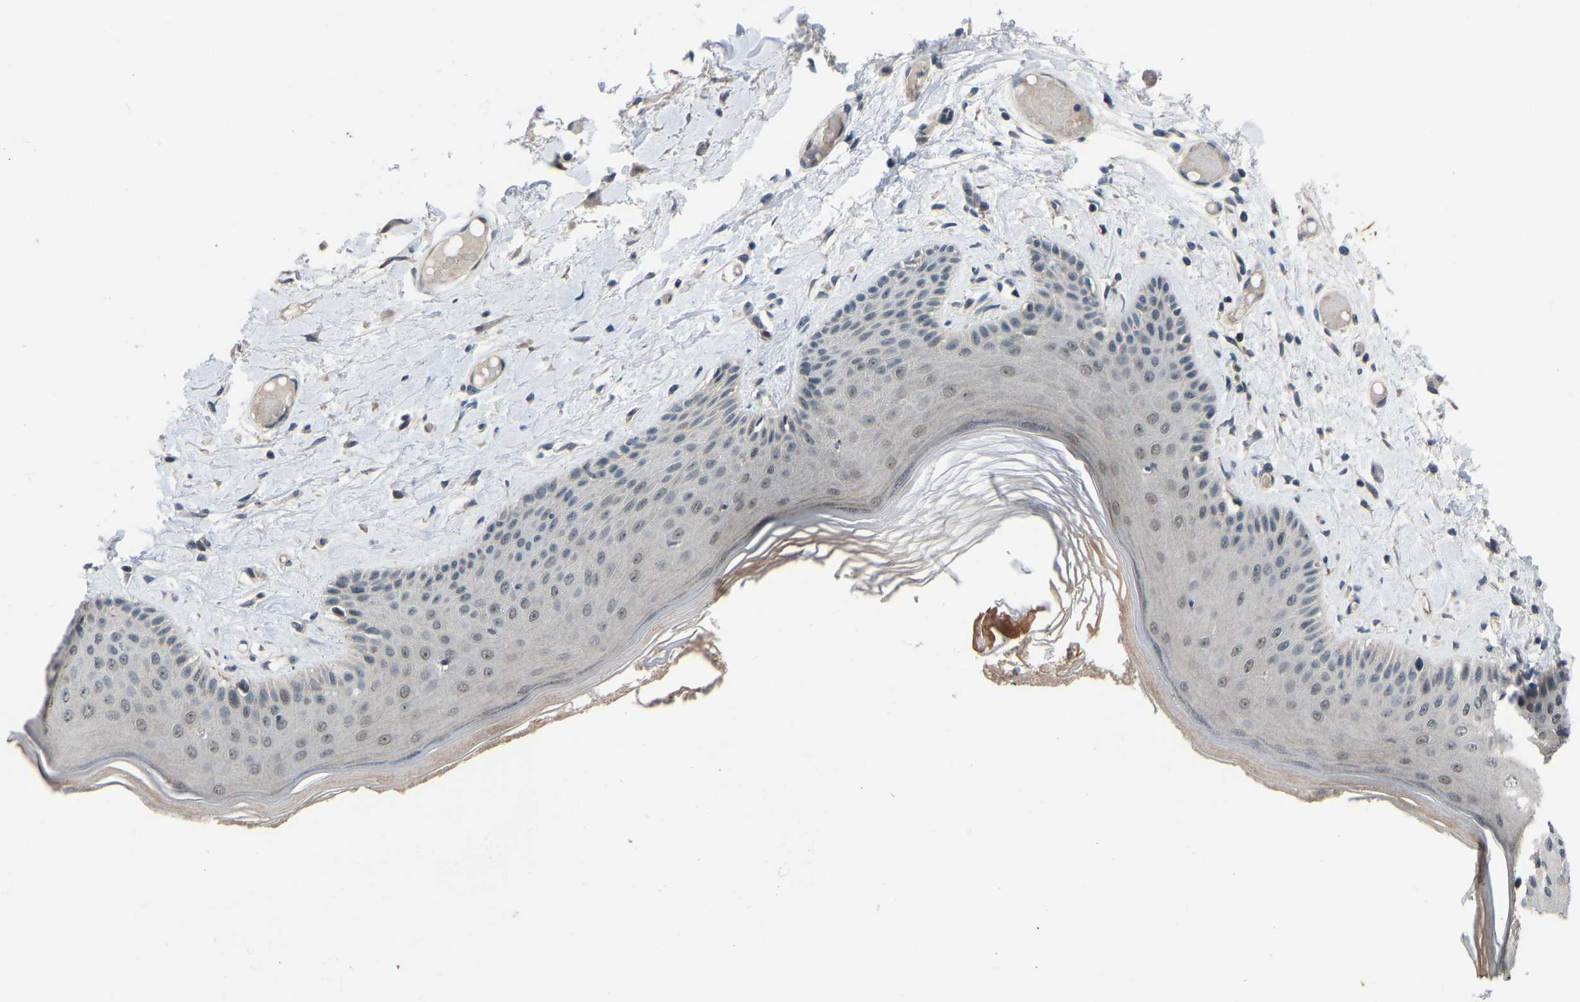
{"staining": {"intensity": "moderate", "quantity": "<25%", "location": "cytoplasmic/membranous"}, "tissue": "skin", "cell_type": "Epidermal cells", "image_type": "normal", "snomed": [{"axis": "morphology", "description": "Normal tissue, NOS"}, {"axis": "topography", "description": "Vulva"}], "caption": "Immunohistochemistry (IHC) (DAB (3,3'-diaminobenzidine)) staining of benign skin demonstrates moderate cytoplasmic/membranous protein staining in approximately <25% of epidermal cells.", "gene": "CDK2AP1", "patient": {"sex": "female", "age": 73}}